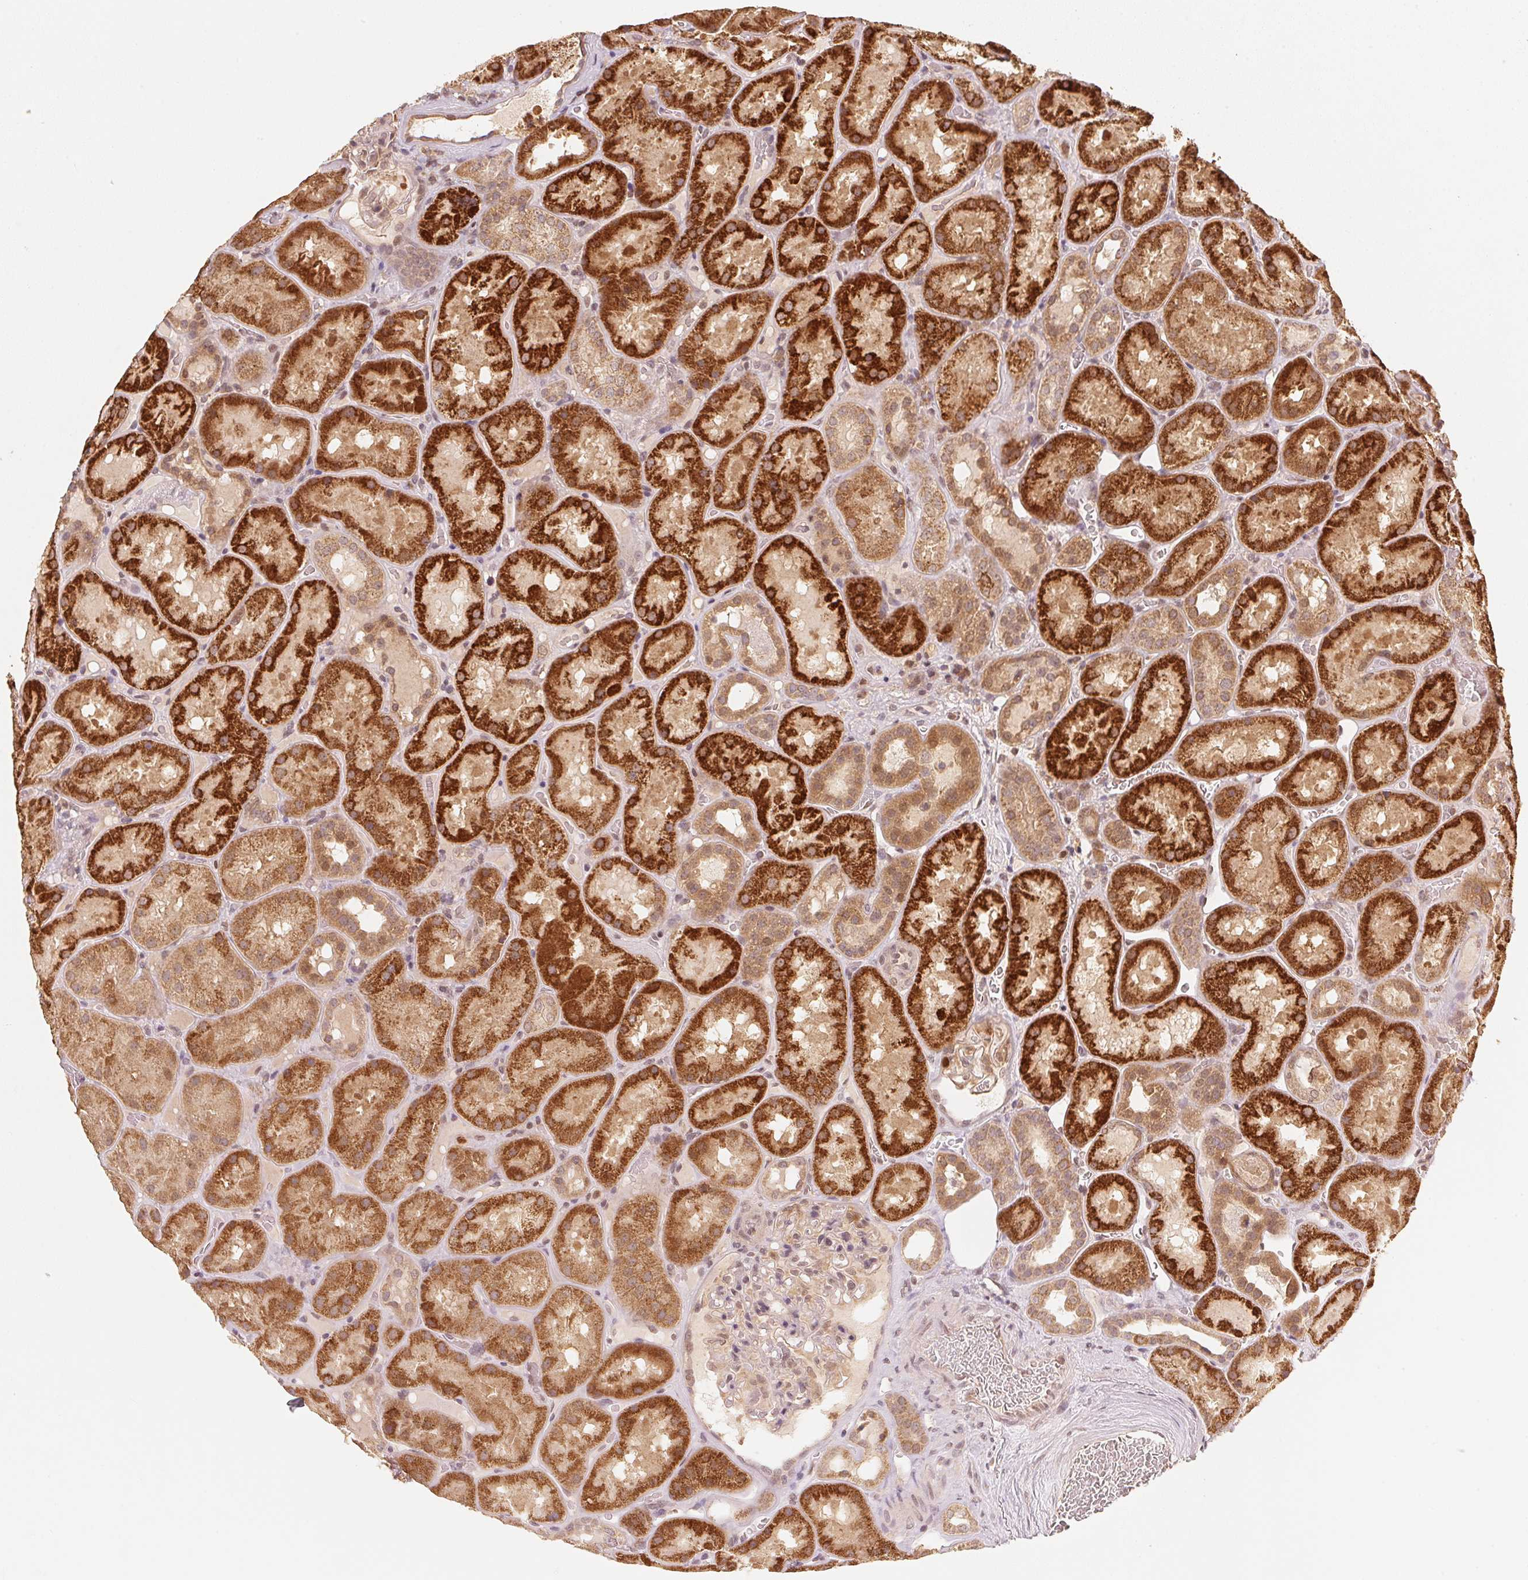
{"staining": {"intensity": "weak", "quantity": "<25%", "location": "cytoplasmic/membranous"}, "tissue": "kidney", "cell_type": "Cells in glomeruli", "image_type": "normal", "snomed": [{"axis": "morphology", "description": "Normal tissue, NOS"}, {"axis": "topography", "description": "Kidney"}], "caption": "This image is of unremarkable kidney stained with immunohistochemistry to label a protein in brown with the nuclei are counter-stained blue. There is no positivity in cells in glomeruli.", "gene": "C2orf73", "patient": {"sex": "male", "age": 73}}